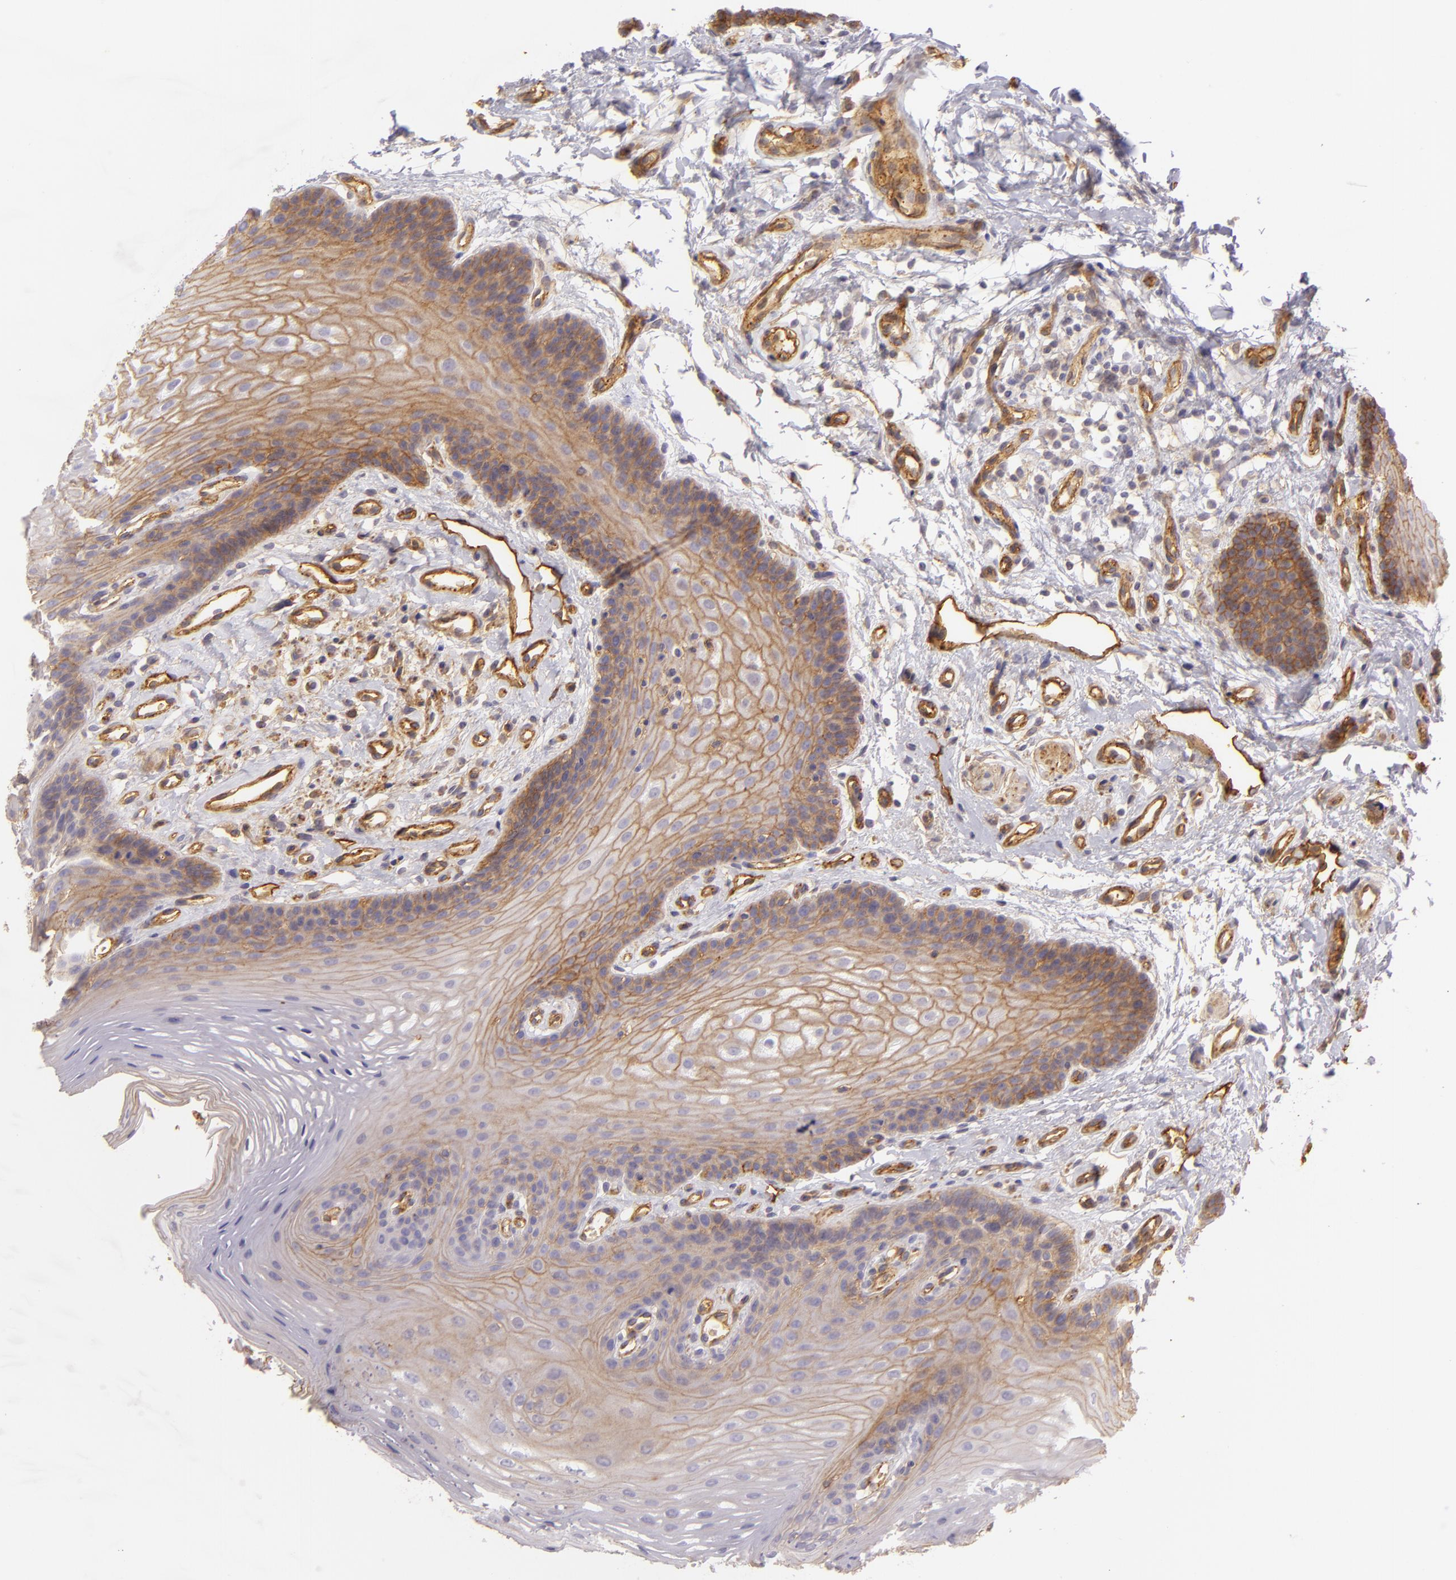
{"staining": {"intensity": "weak", "quantity": ">75%", "location": "cytoplasmic/membranous"}, "tissue": "oral mucosa", "cell_type": "Squamous epithelial cells", "image_type": "normal", "snomed": [{"axis": "morphology", "description": "Normal tissue, NOS"}, {"axis": "topography", "description": "Oral tissue"}], "caption": "This image shows immunohistochemistry staining of normal human oral mucosa, with low weak cytoplasmic/membranous expression in about >75% of squamous epithelial cells.", "gene": "CD59", "patient": {"sex": "male", "age": 62}}